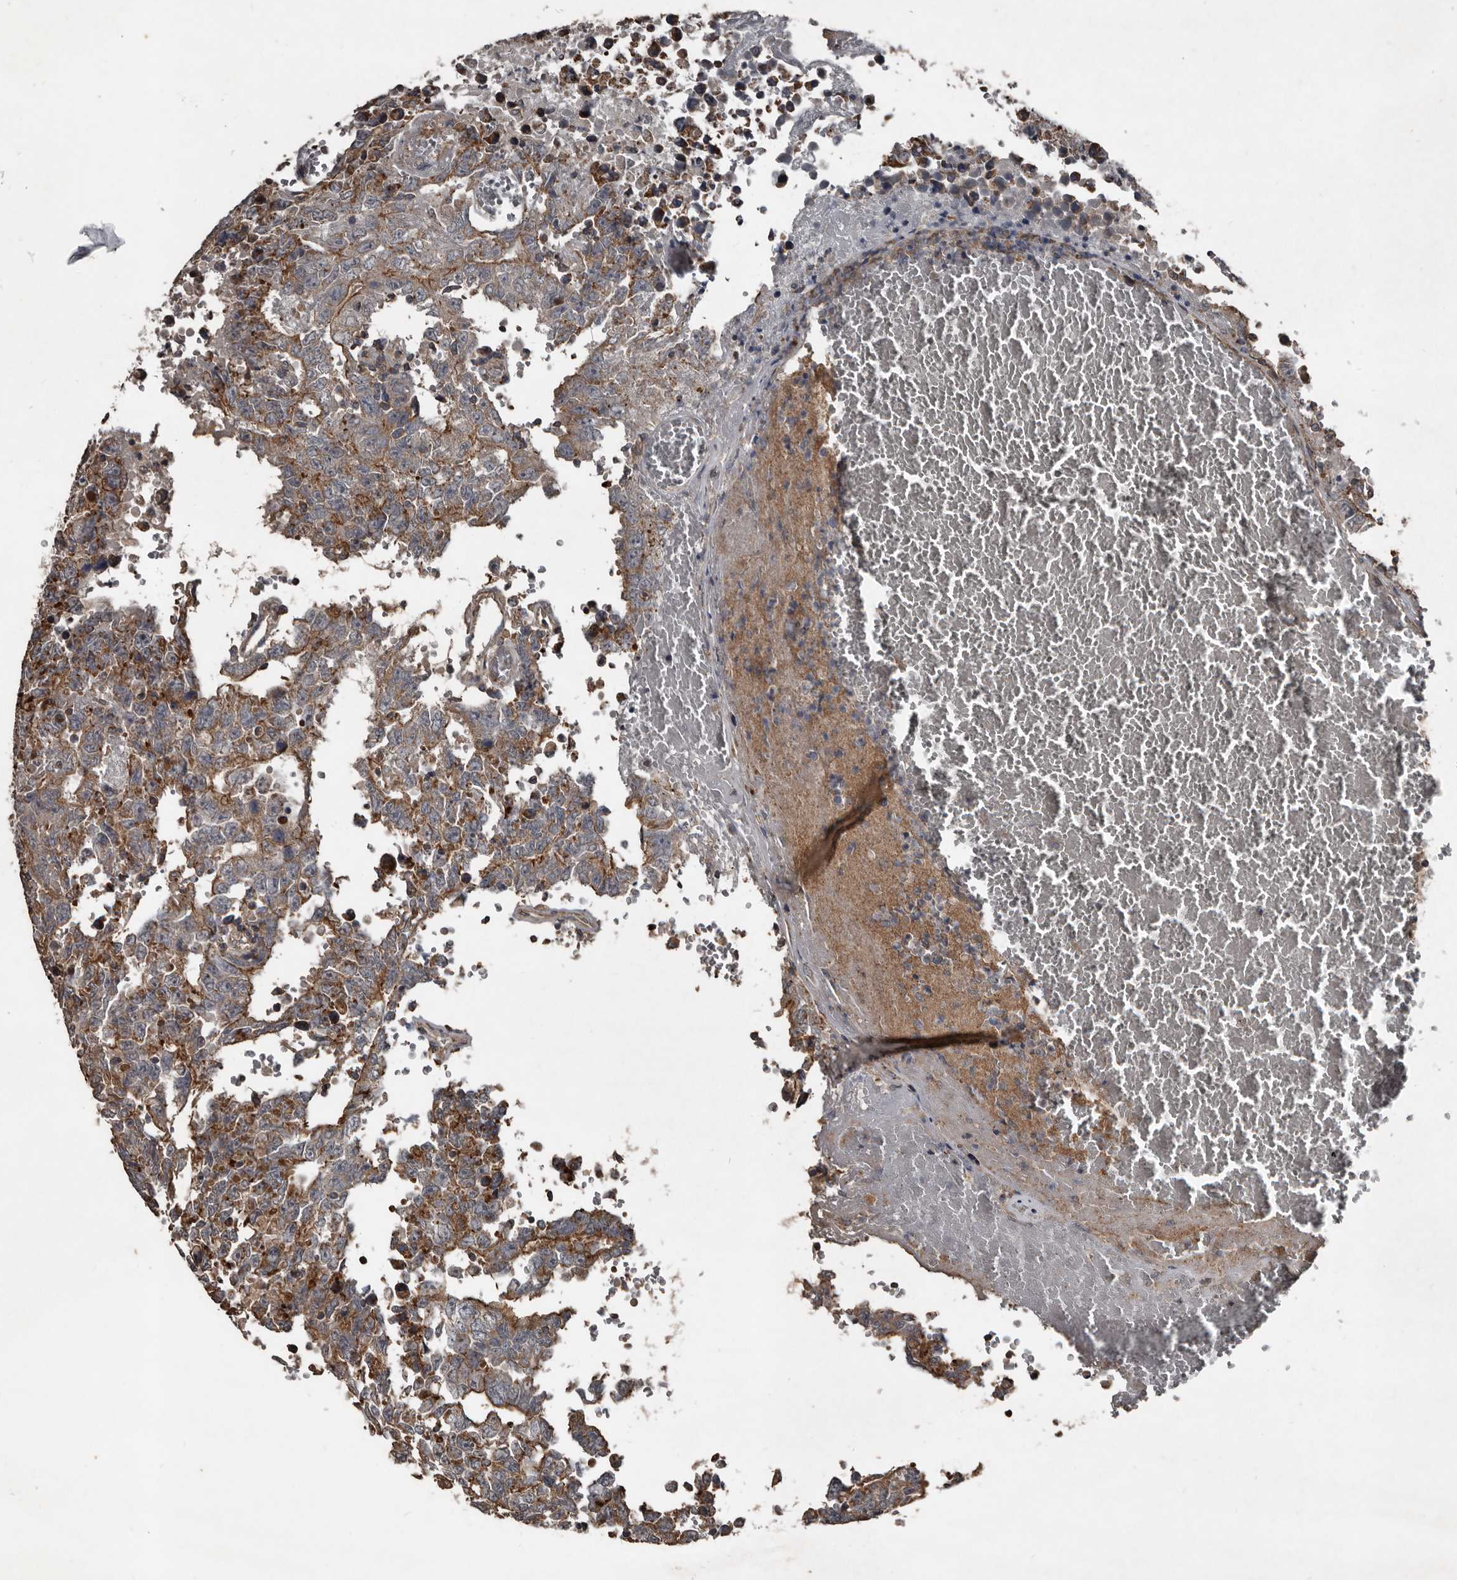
{"staining": {"intensity": "weak", "quantity": "<25%", "location": "cytoplasmic/membranous"}, "tissue": "testis cancer", "cell_type": "Tumor cells", "image_type": "cancer", "snomed": [{"axis": "morphology", "description": "Carcinoma, Embryonal, NOS"}, {"axis": "topography", "description": "Testis"}], "caption": "Immunohistochemistry of human embryonal carcinoma (testis) exhibits no expression in tumor cells. (IHC, brightfield microscopy, high magnification).", "gene": "GREB1", "patient": {"sex": "male", "age": 26}}